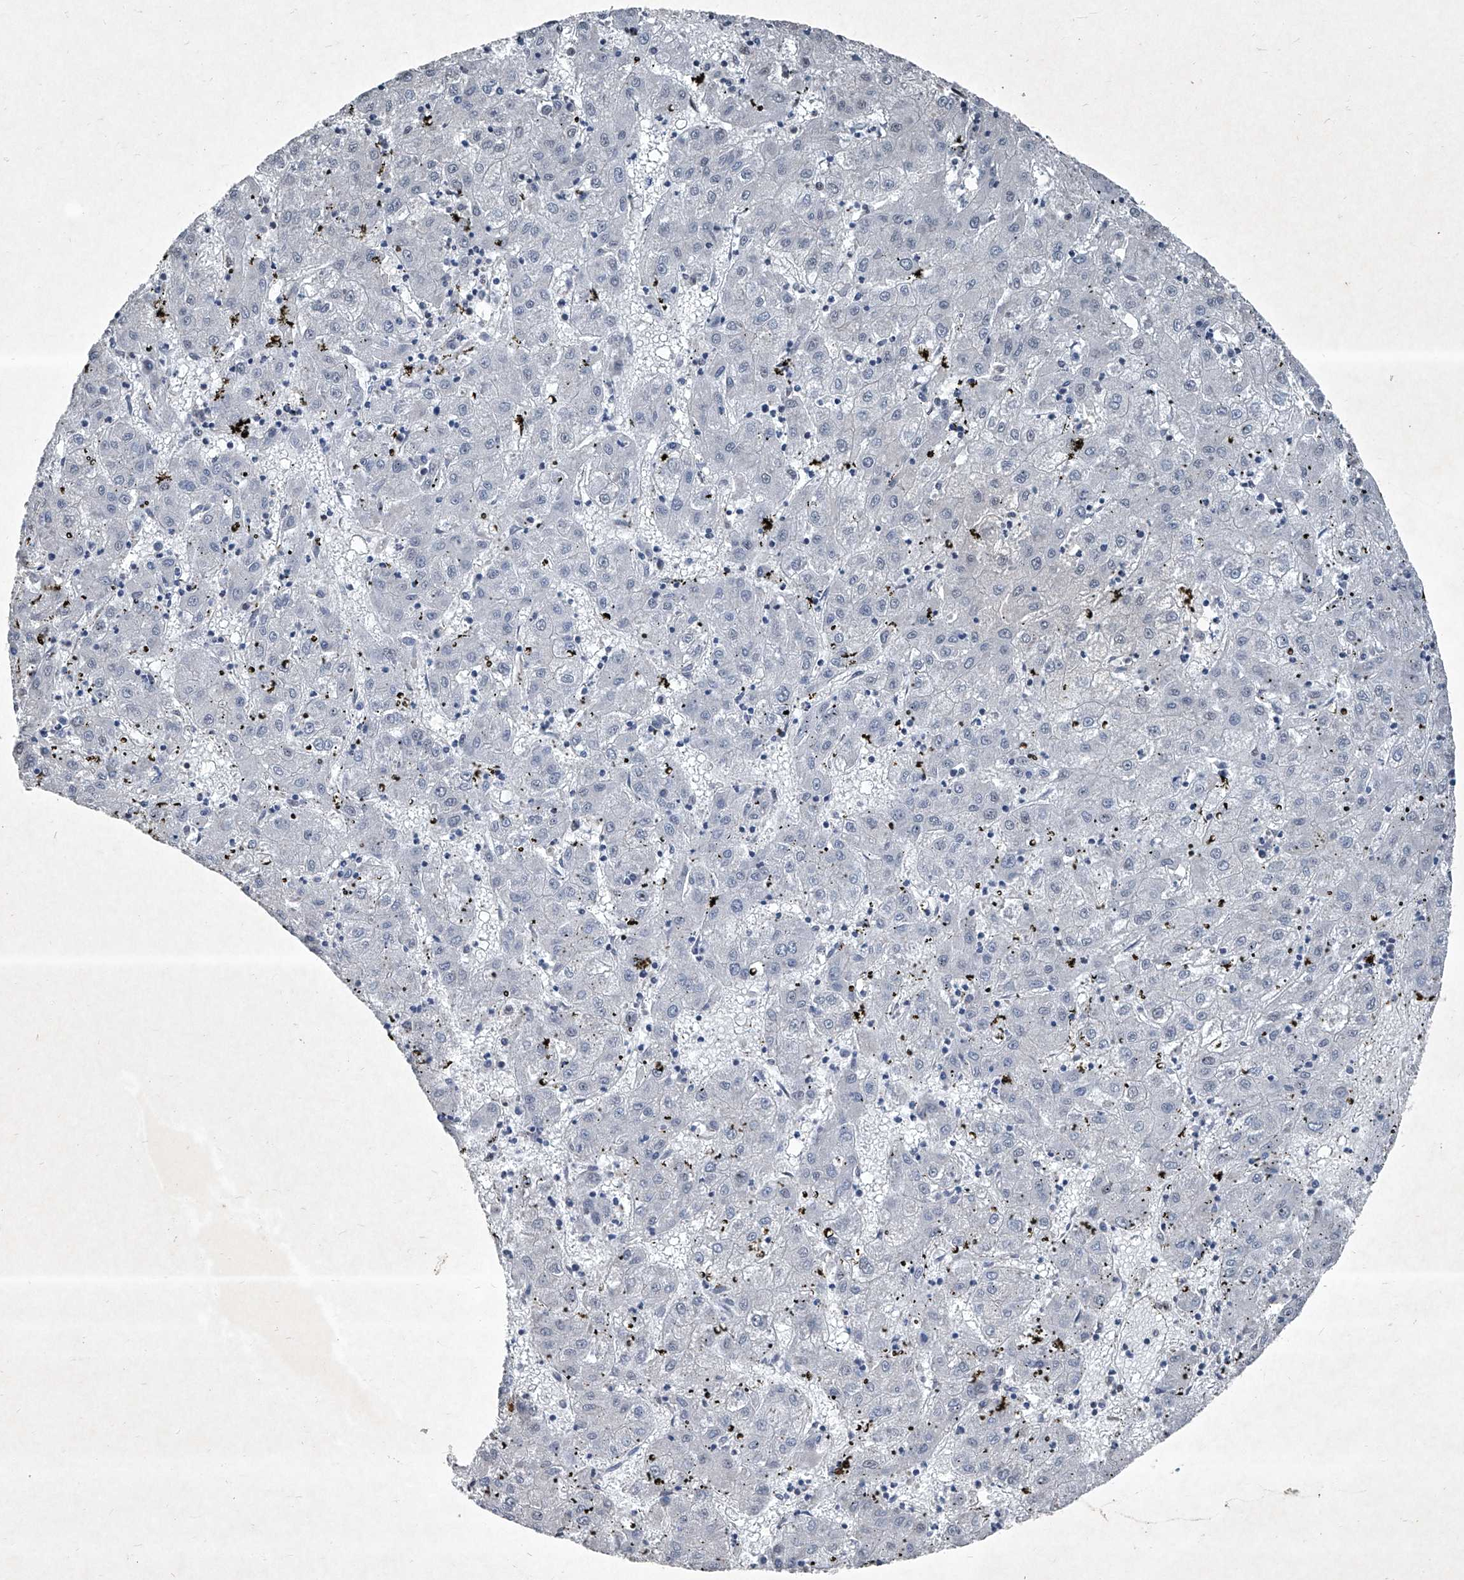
{"staining": {"intensity": "negative", "quantity": "none", "location": "none"}, "tissue": "liver cancer", "cell_type": "Tumor cells", "image_type": "cancer", "snomed": [{"axis": "morphology", "description": "Carcinoma, Hepatocellular, NOS"}, {"axis": "topography", "description": "Liver"}], "caption": "Human hepatocellular carcinoma (liver) stained for a protein using IHC shows no expression in tumor cells.", "gene": "DDX39B", "patient": {"sex": "male", "age": 72}}